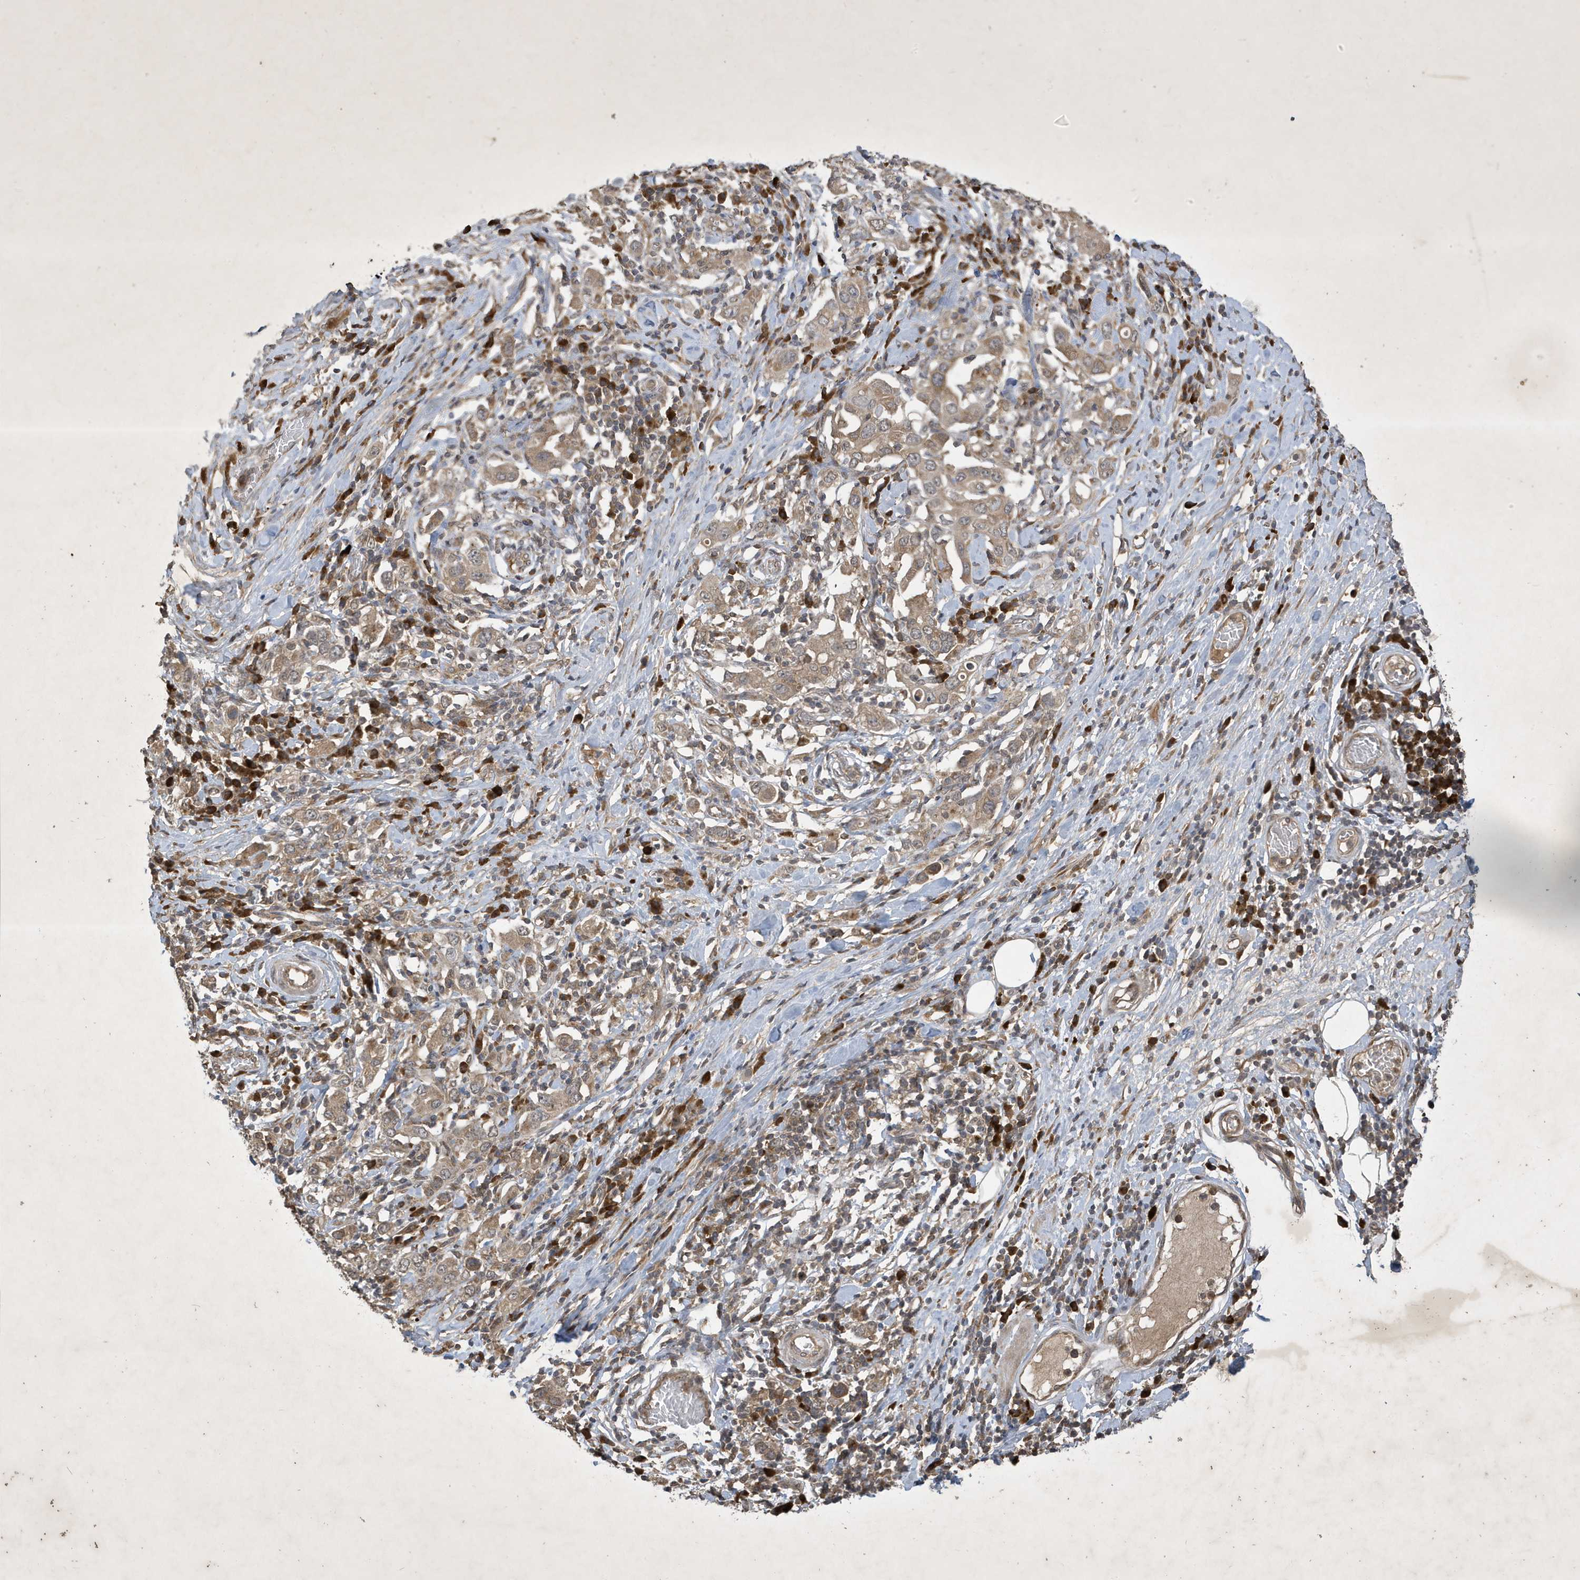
{"staining": {"intensity": "weak", "quantity": ">75%", "location": "cytoplasmic/membranous"}, "tissue": "stomach cancer", "cell_type": "Tumor cells", "image_type": "cancer", "snomed": [{"axis": "morphology", "description": "Adenocarcinoma, NOS"}, {"axis": "topography", "description": "Stomach, upper"}], "caption": "Immunohistochemistry of human stomach cancer displays low levels of weak cytoplasmic/membranous expression in about >75% of tumor cells.", "gene": "STX10", "patient": {"sex": "male", "age": 62}}